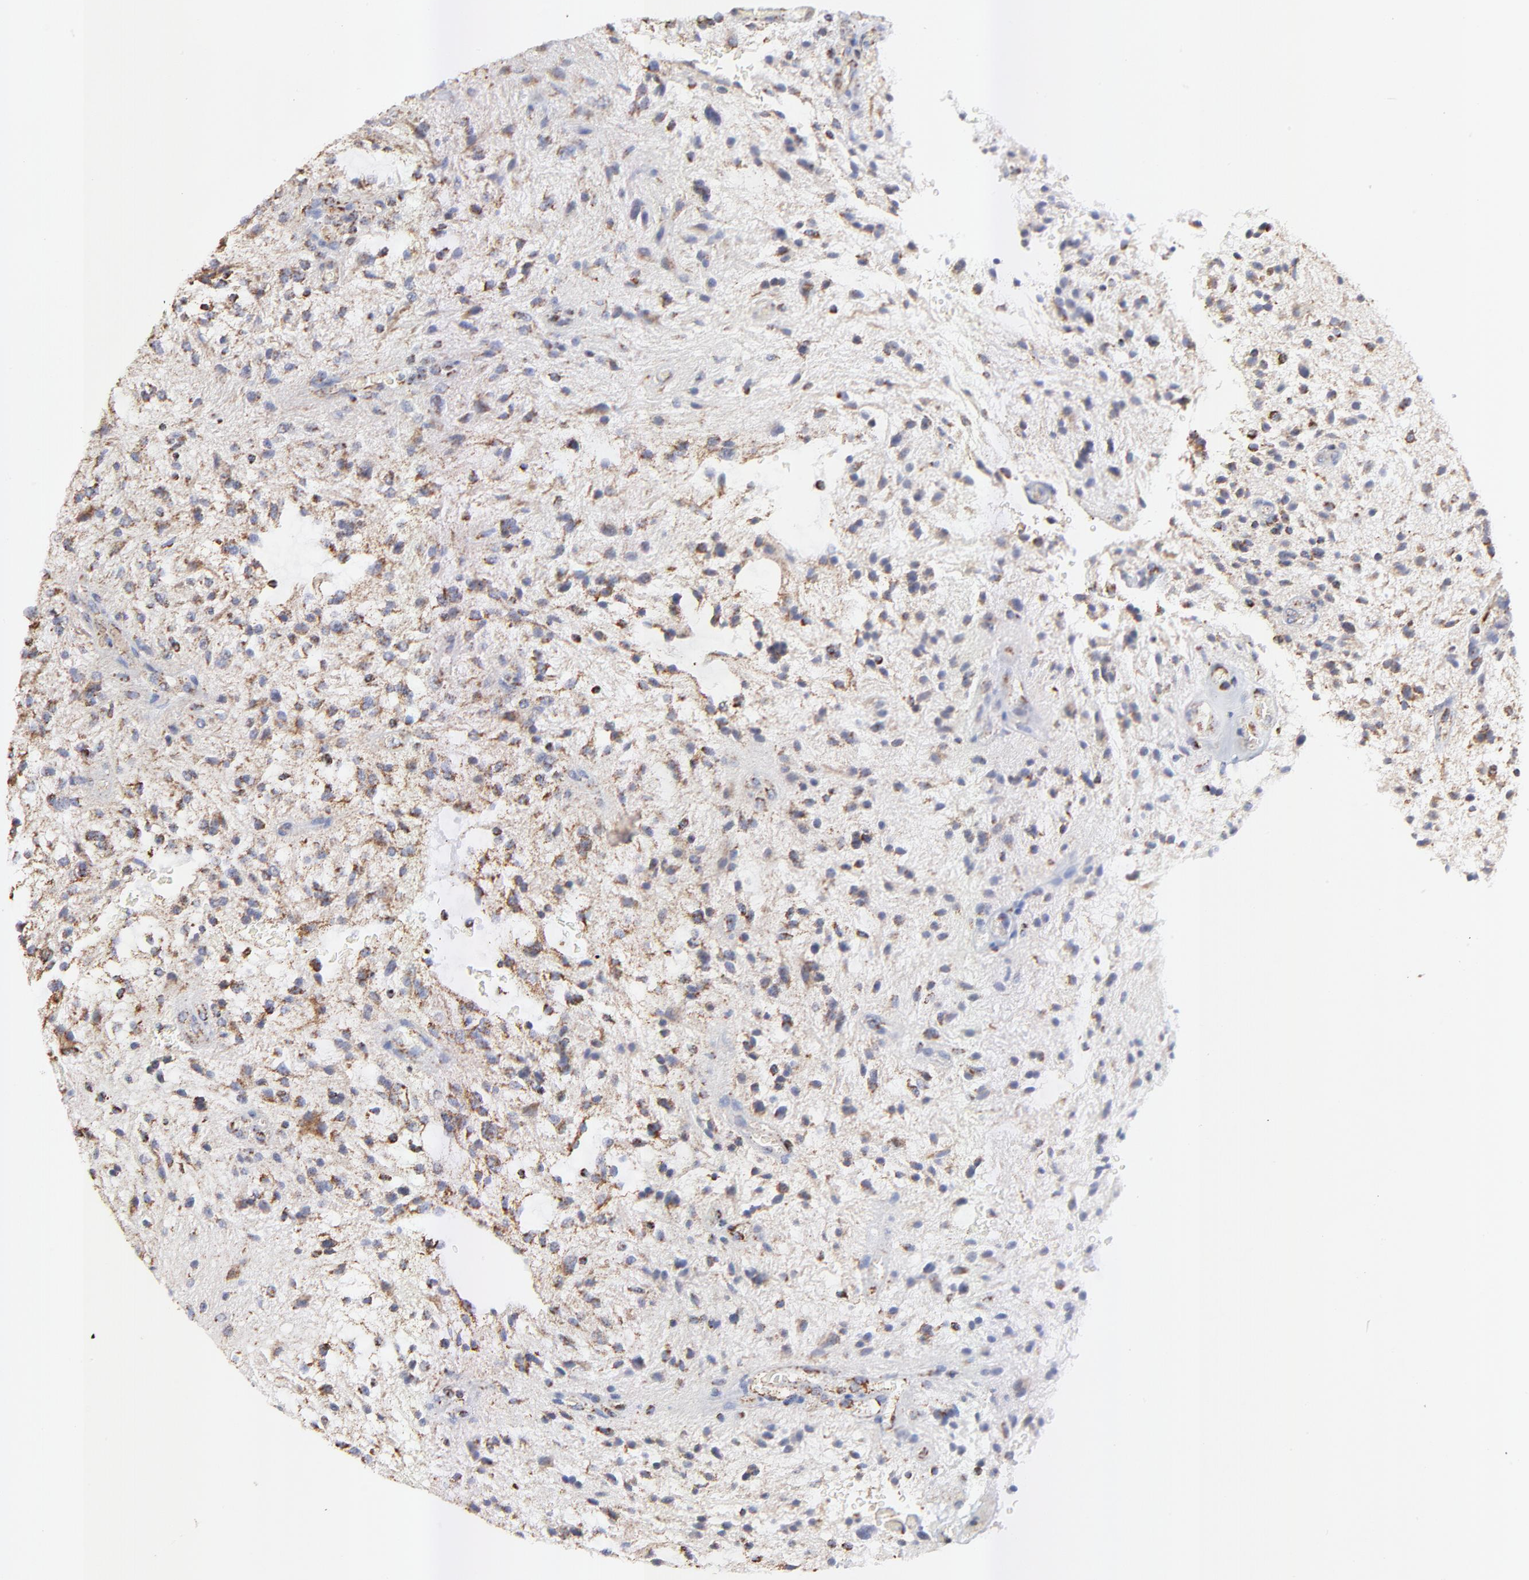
{"staining": {"intensity": "moderate", "quantity": "25%-75%", "location": "cytoplasmic/membranous"}, "tissue": "glioma", "cell_type": "Tumor cells", "image_type": "cancer", "snomed": [{"axis": "morphology", "description": "Glioma, malignant, NOS"}, {"axis": "topography", "description": "Cerebellum"}], "caption": "There is medium levels of moderate cytoplasmic/membranous positivity in tumor cells of glioma, as demonstrated by immunohistochemical staining (brown color).", "gene": "COX4I1", "patient": {"sex": "female", "age": 10}}